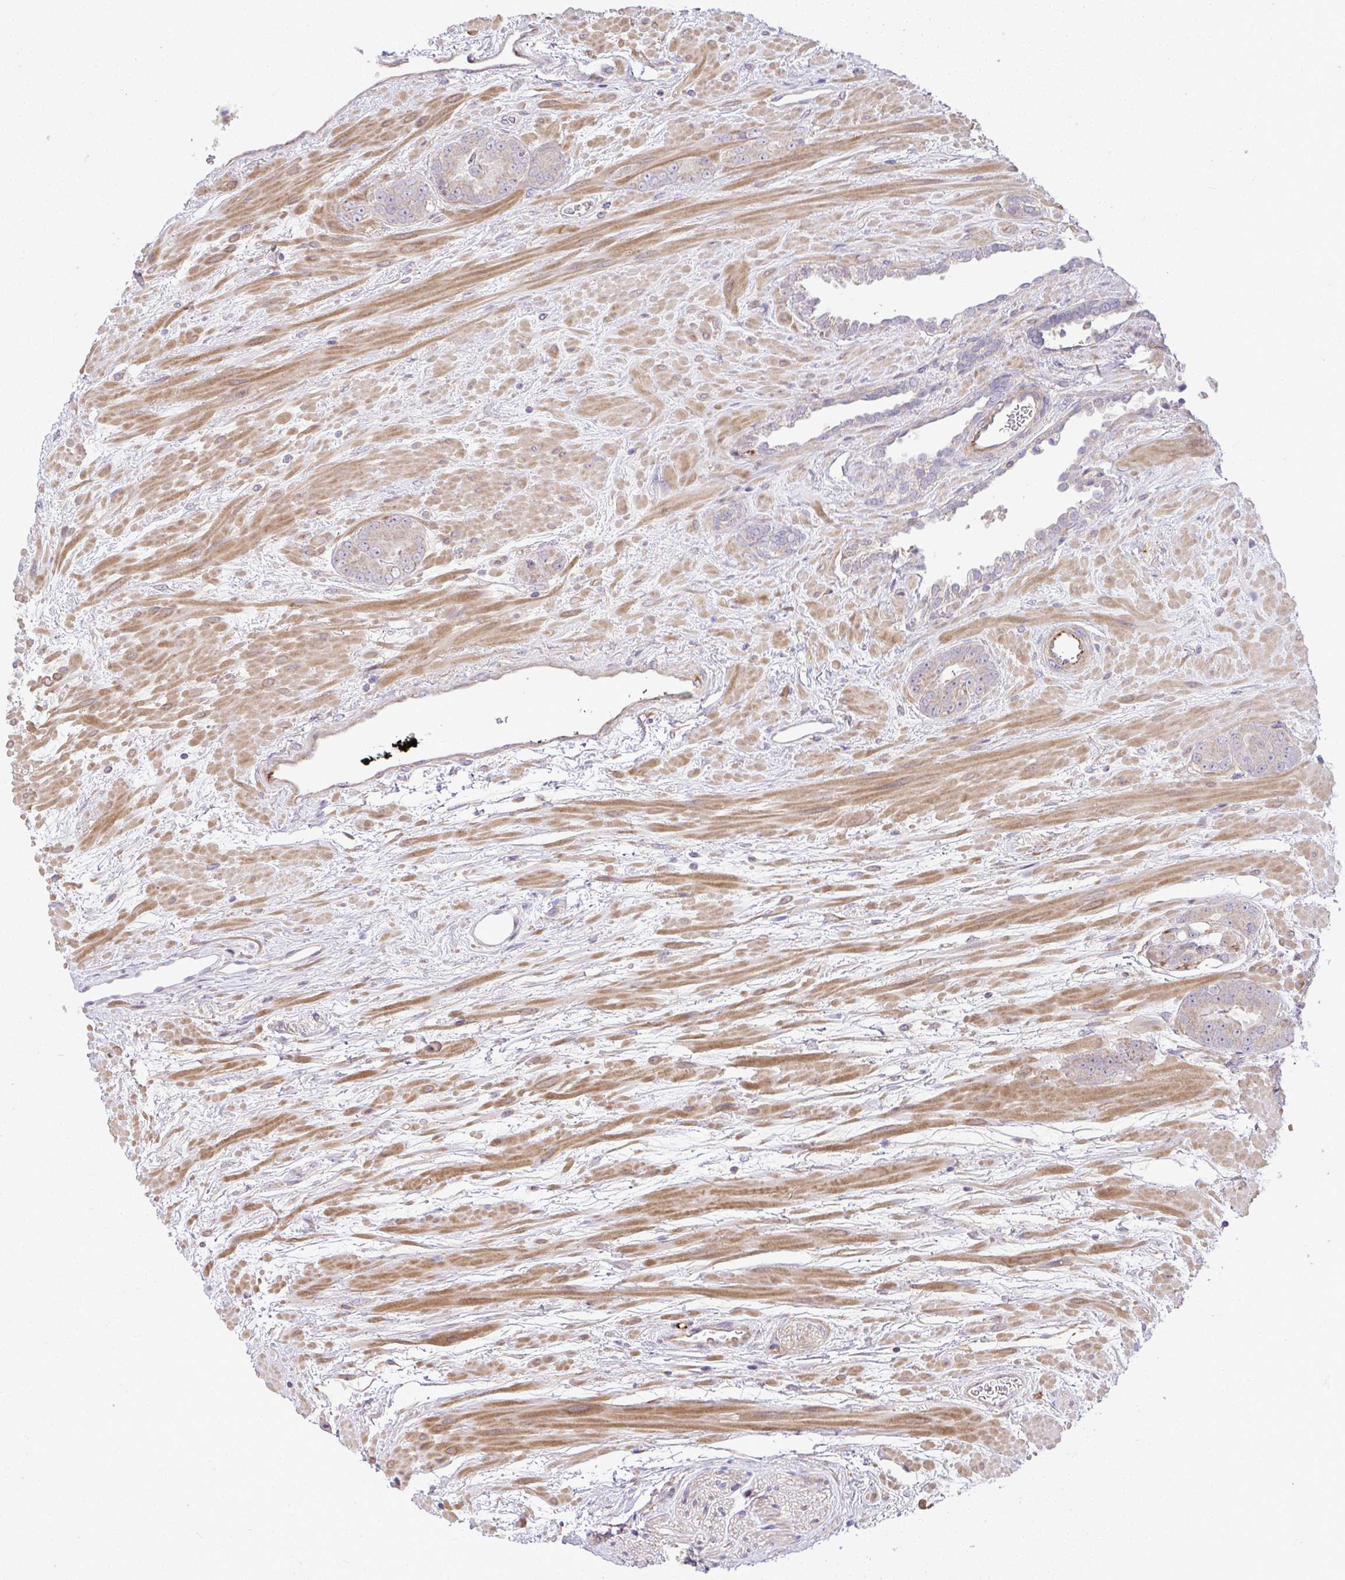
{"staining": {"intensity": "weak", "quantity": "<25%", "location": "cytoplasmic/membranous"}, "tissue": "prostate cancer", "cell_type": "Tumor cells", "image_type": "cancer", "snomed": [{"axis": "morphology", "description": "Adenocarcinoma, High grade"}, {"axis": "topography", "description": "Prostate"}], "caption": "IHC of human adenocarcinoma (high-grade) (prostate) exhibits no positivity in tumor cells.", "gene": "GRID2", "patient": {"sex": "male", "age": 72}}